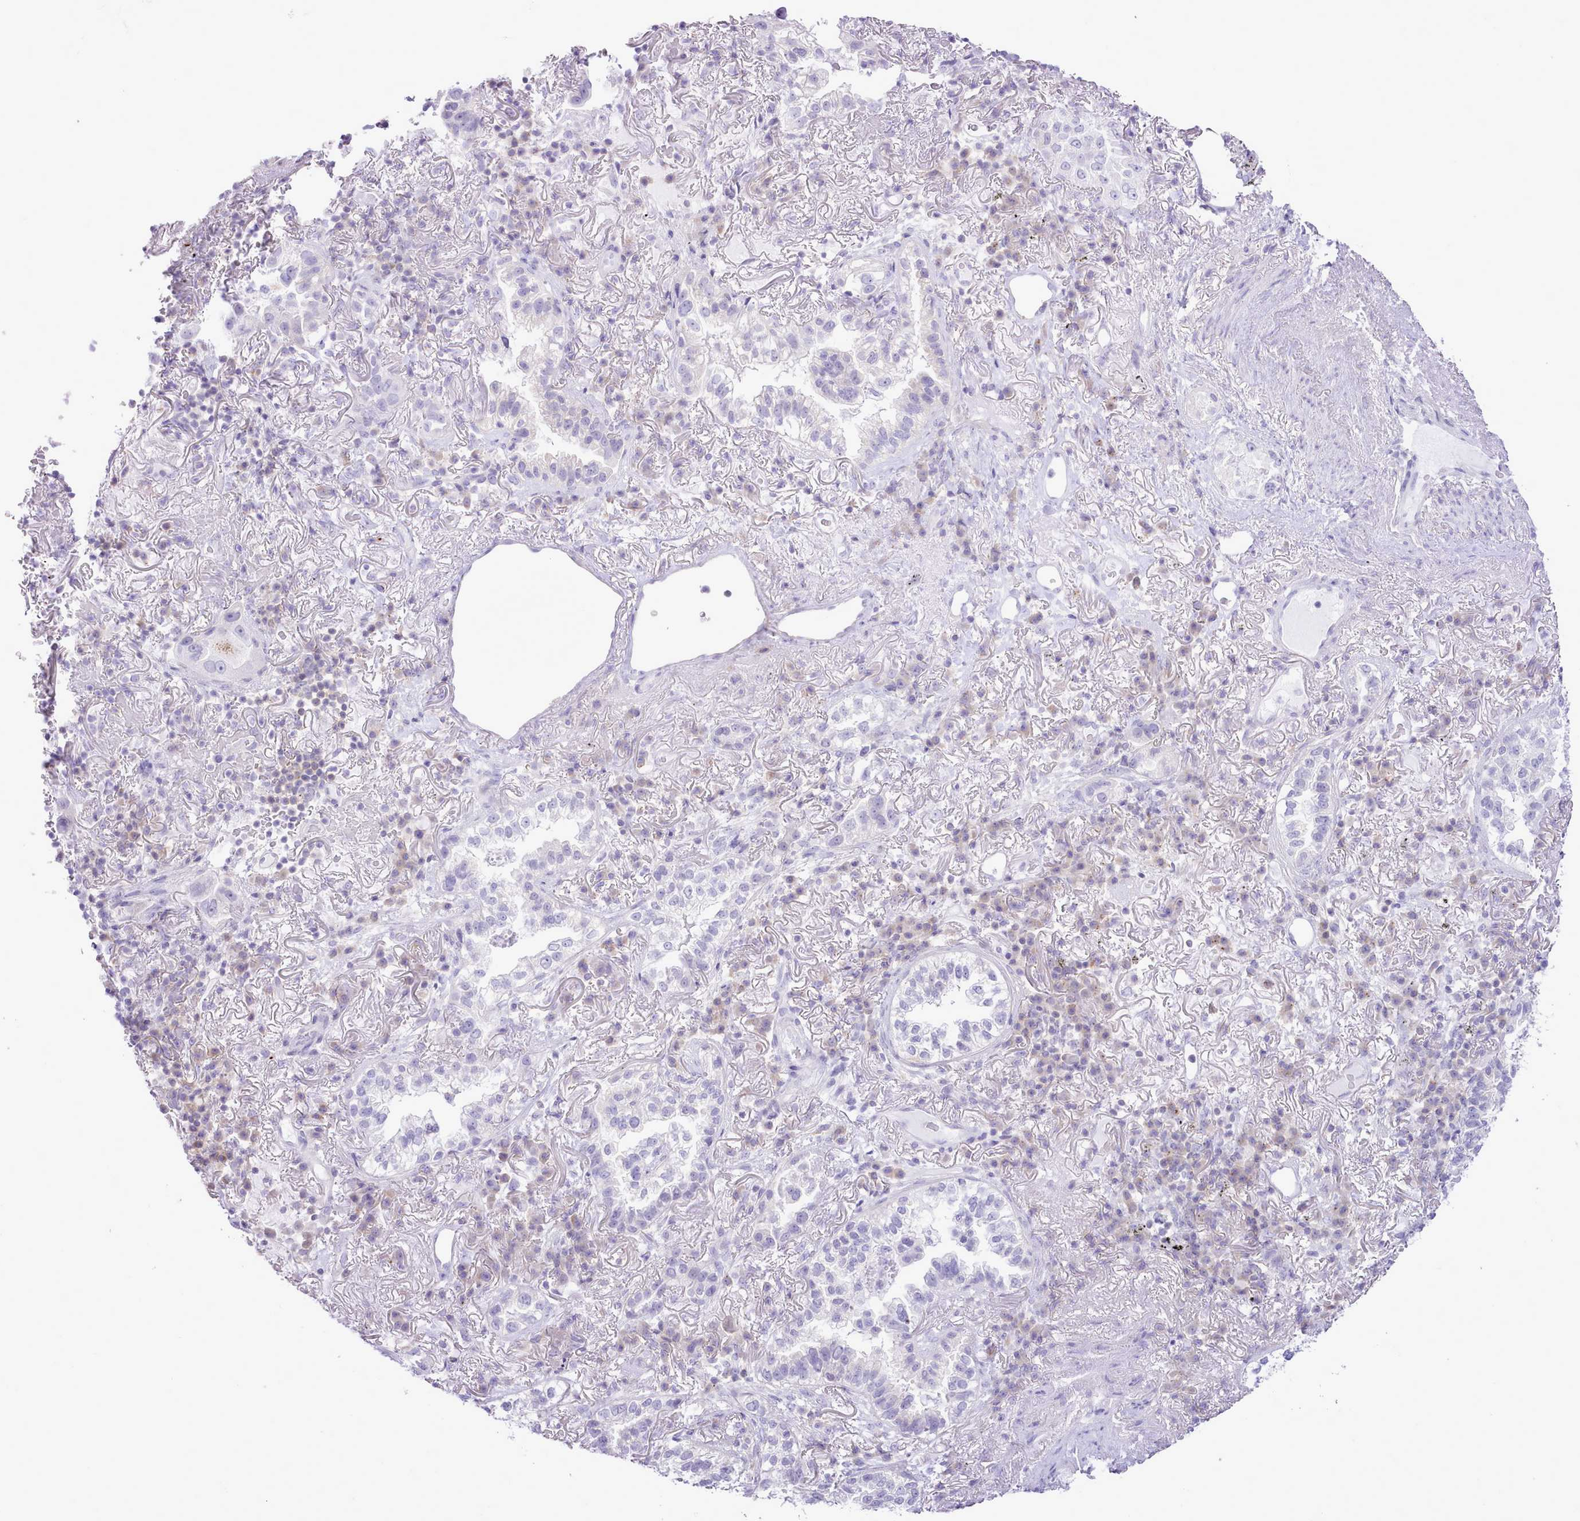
{"staining": {"intensity": "negative", "quantity": "none", "location": "none"}, "tissue": "lung cancer", "cell_type": "Tumor cells", "image_type": "cancer", "snomed": [{"axis": "morphology", "description": "Adenocarcinoma, NOS"}, {"axis": "topography", "description": "Lung"}], "caption": "DAB immunohistochemical staining of human adenocarcinoma (lung) demonstrates no significant staining in tumor cells.", "gene": "MDFI", "patient": {"sex": "female", "age": 69}}